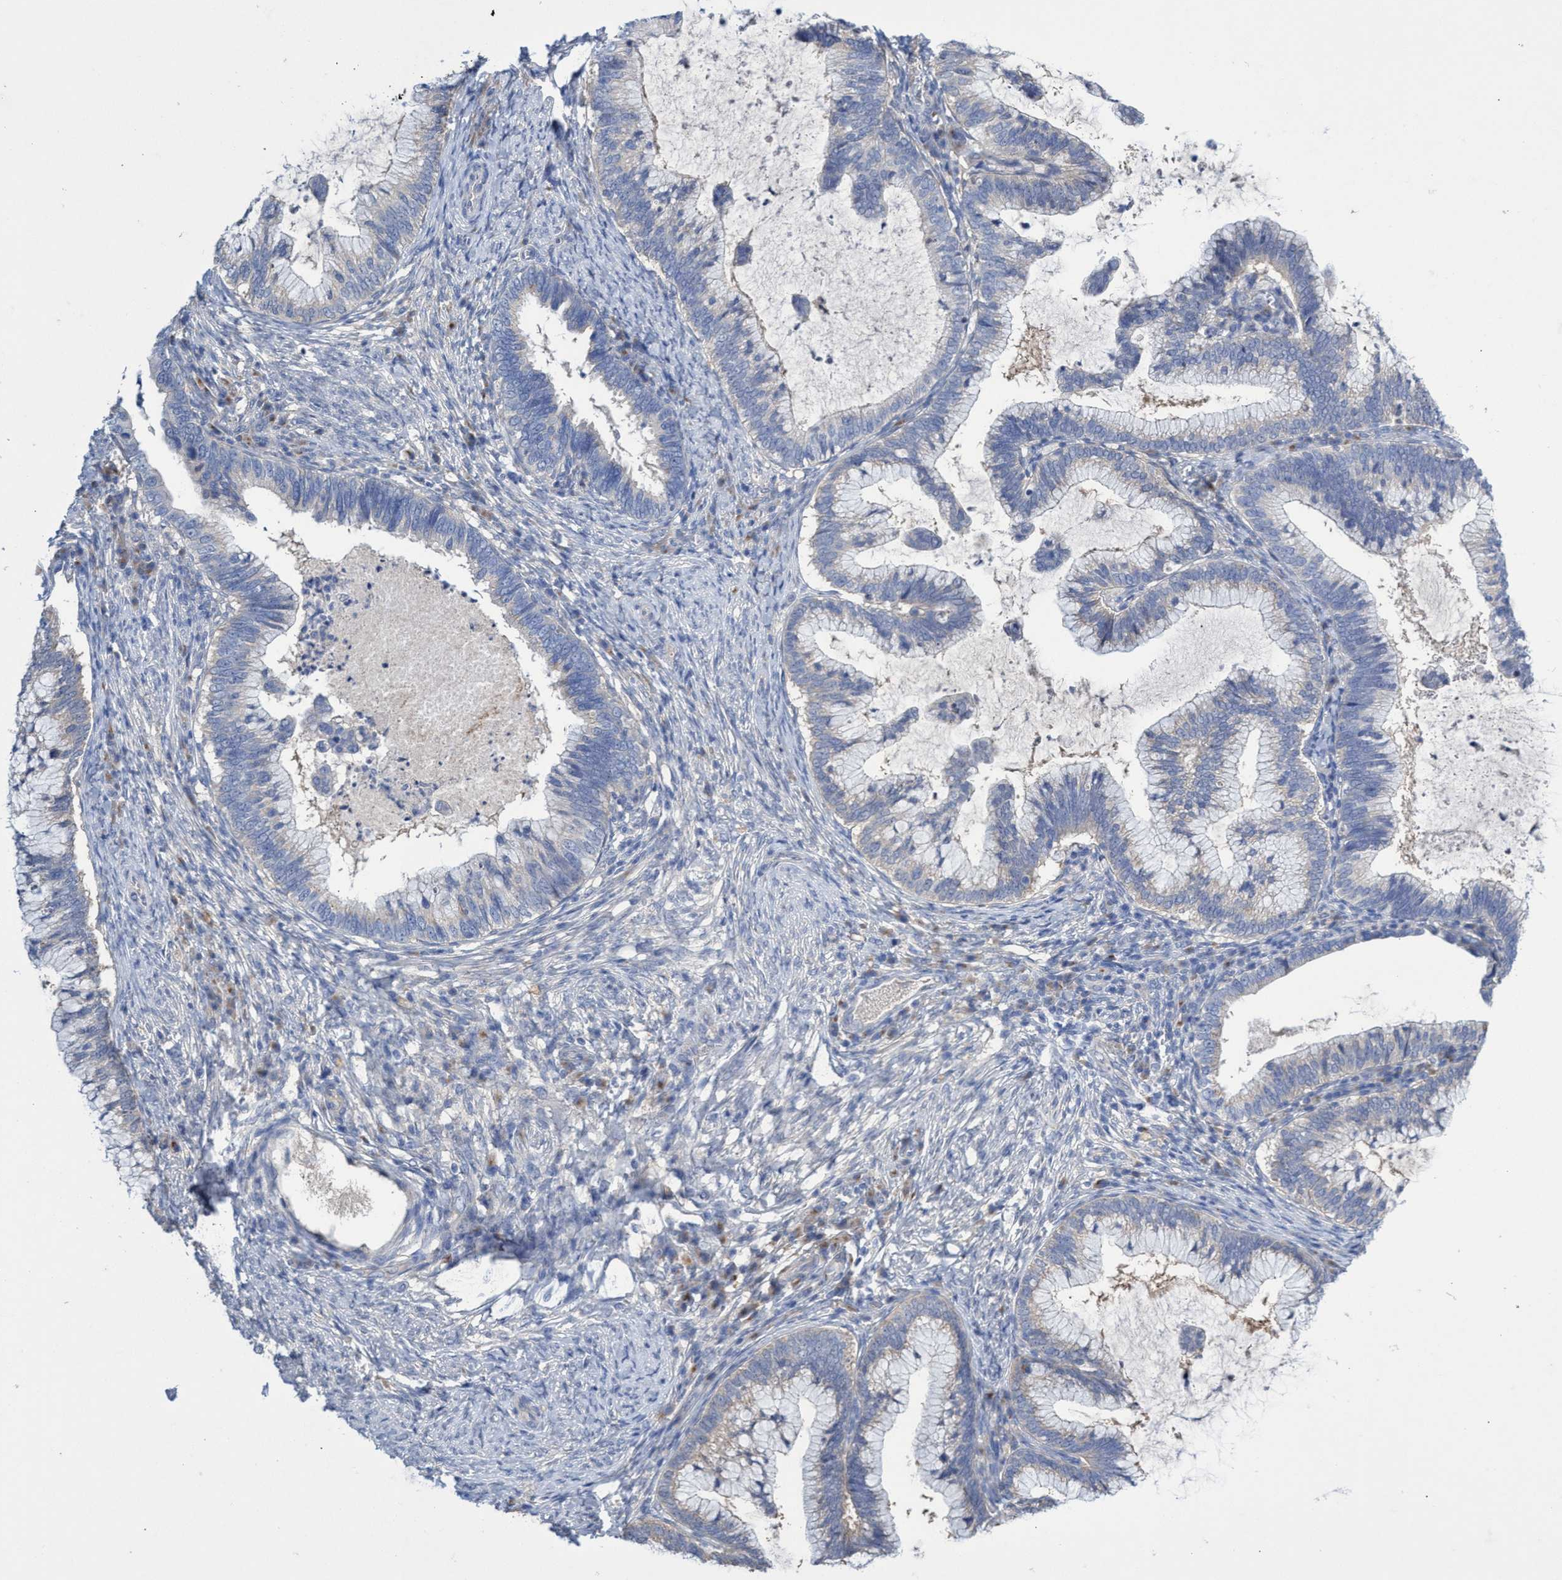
{"staining": {"intensity": "negative", "quantity": "none", "location": "none"}, "tissue": "cervical cancer", "cell_type": "Tumor cells", "image_type": "cancer", "snomed": [{"axis": "morphology", "description": "Adenocarcinoma, NOS"}, {"axis": "topography", "description": "Cervix"}], "caption": "This is an immunohistochemistry histopathology image of cervical cancer. There is no staining in tumor cells.", "gene": "SVEP1", "patient": {"sex": "female", "age": 36}}